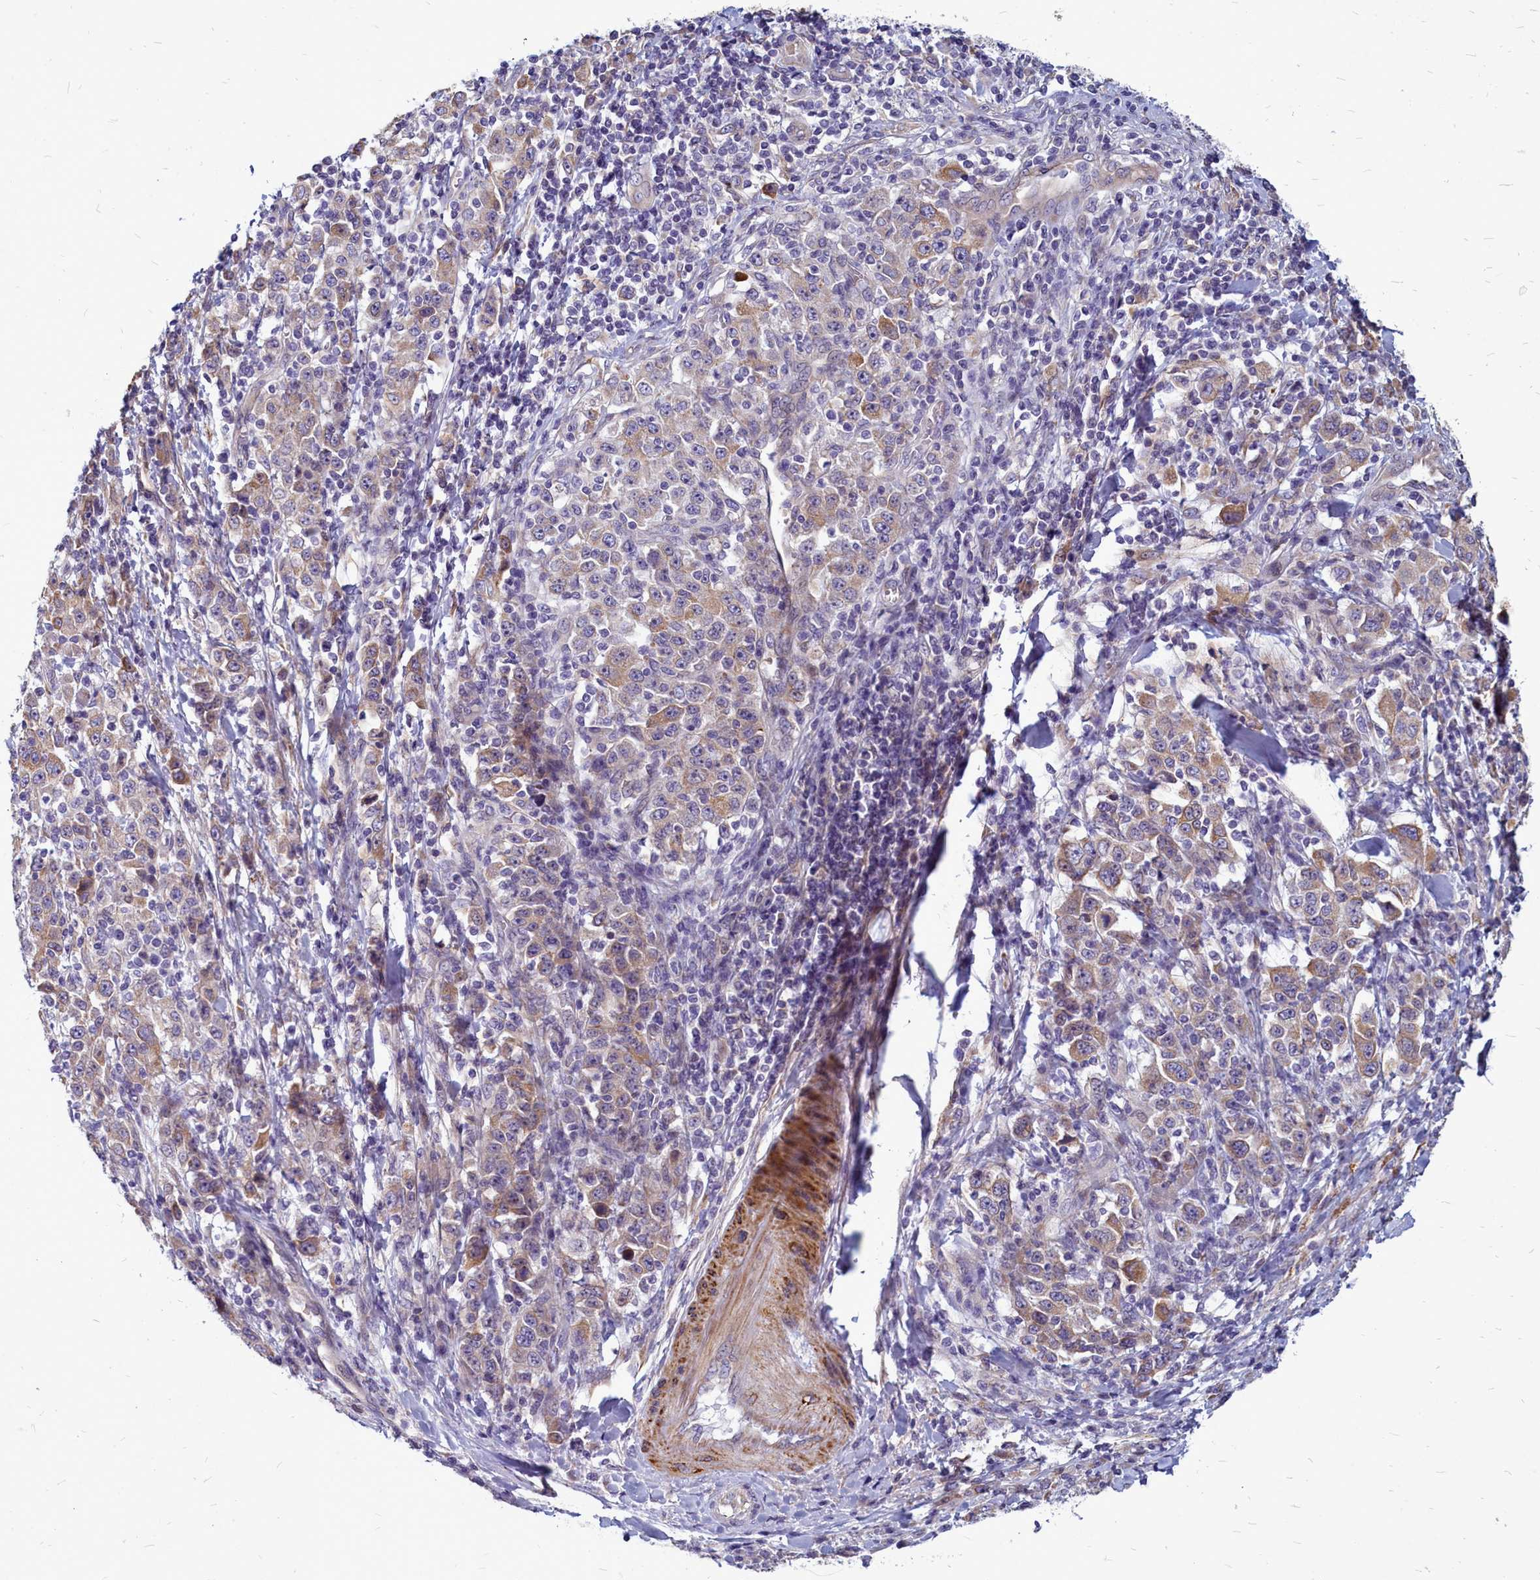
{"staining": {"intensity": "weak", "quantity": ">75%", "location": "cytoplasmic/membranous"}, "tissue": "stomach cancer", "cell_type": "Tumor cells", "image_type": "cancer", "snomed": [{"axis": "morphology", "description": "Normal tissue, NOS"}, {"axis": "morphology", "description": "Adenocarcinoma, NOS"}, {"axis": "topography", "description": "Stomach, upper"}, {"axis": "topography", "description": "Stomach"}], "caption": "The immunohistochemical stain labels weak cytoplasmic/membranous expression in tumor cells of adenocarcinoma (stomach) tissue. (Brightfield microscopy of DAB IHC at high magnification).", "gene": "SMPD4", "patient": {"sex": "male", "age": 59}}